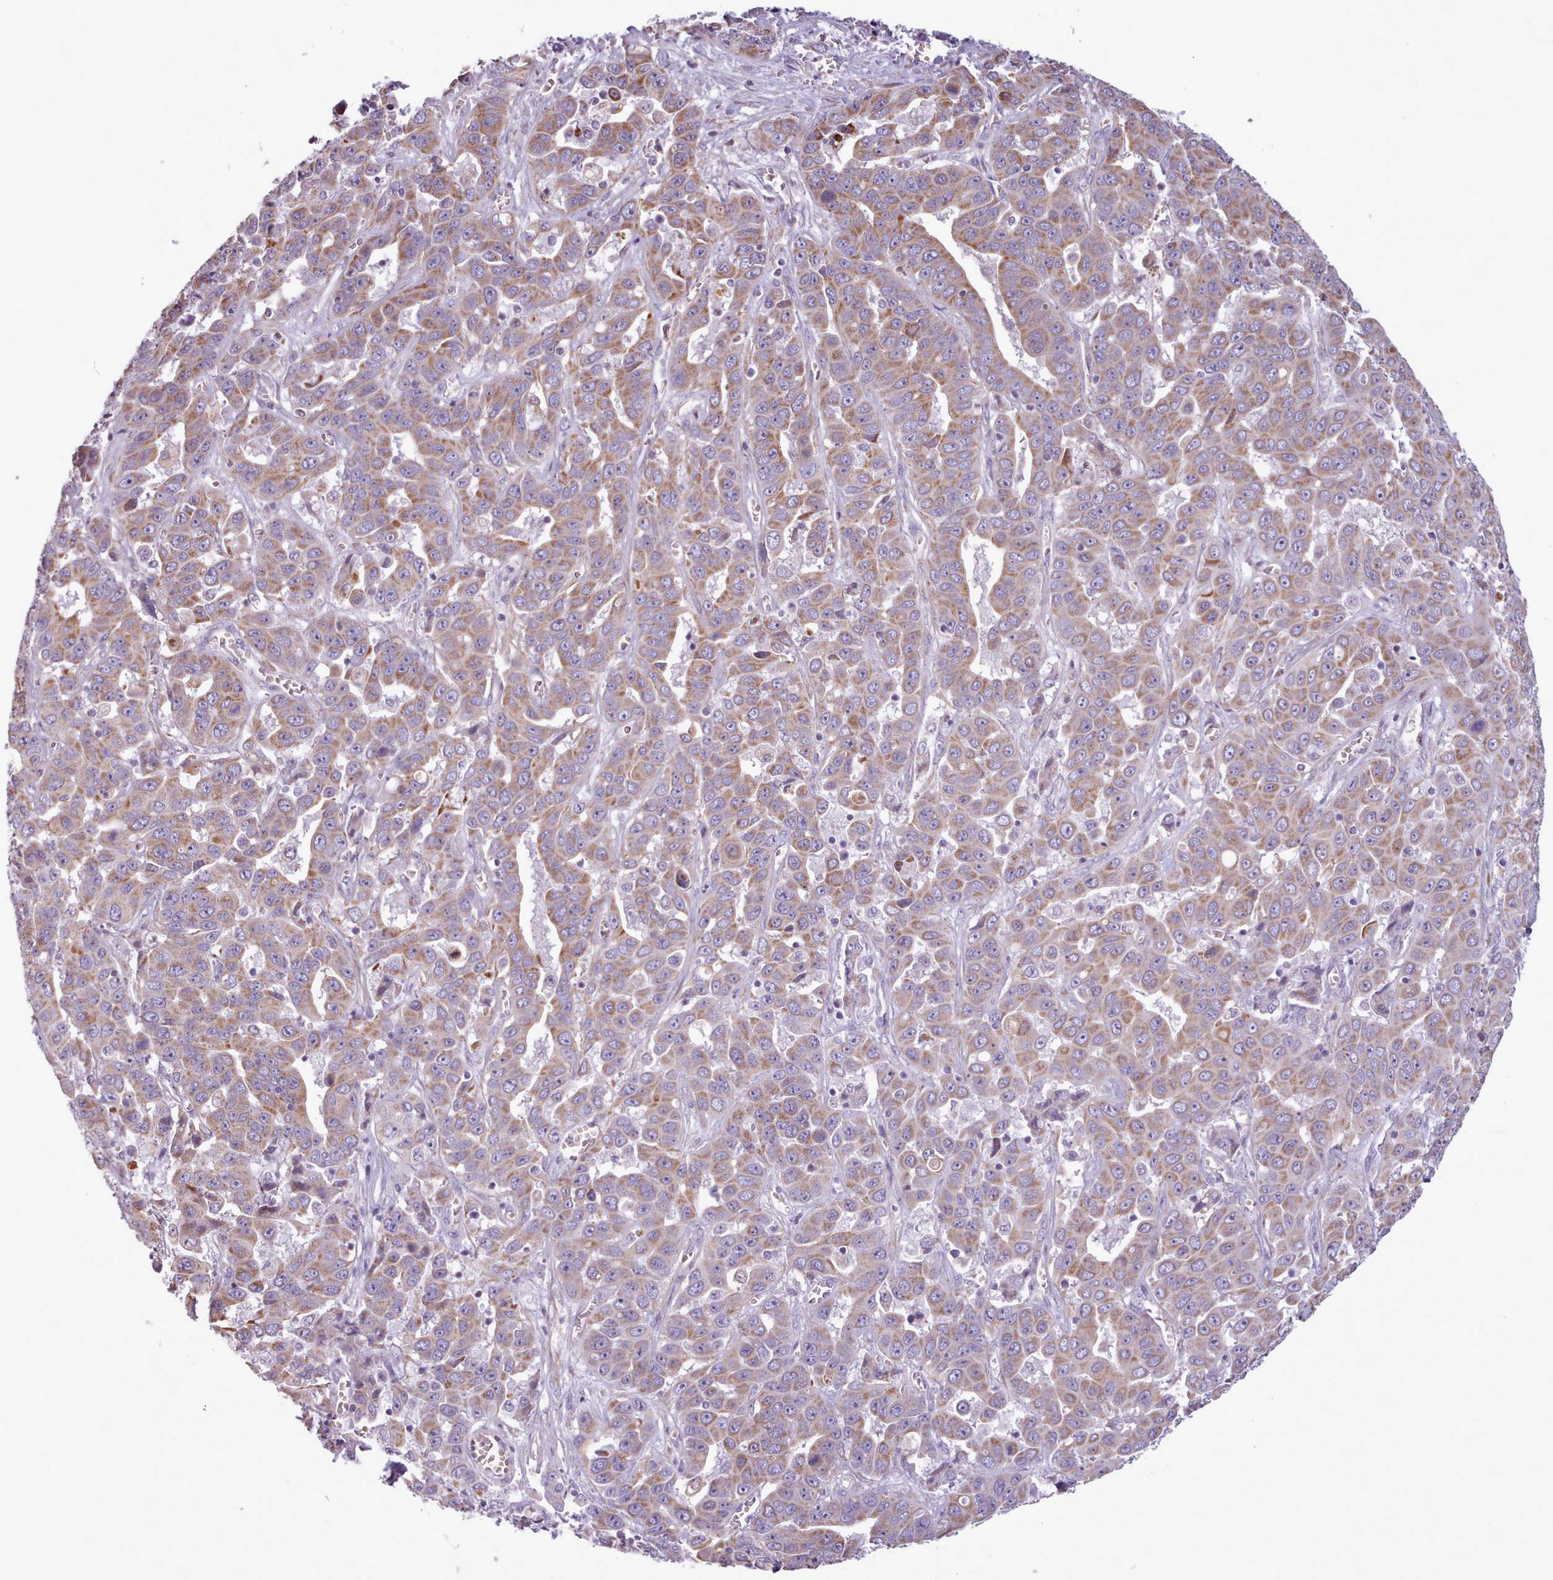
{"staining": {"intensity": "moderate", "quantity": ">75%", "location": "cytoplasmic/membranous"}, "tissue": "liver cancer", "cell_type": "Tumor cells", "image_type": "cancer", "snomed": [{"axis": "morphology", "description": "Cholangiocarcinoma"}, {"axis": "topography", "description": "Liver"}], "caption": "Immunohistochemical staining of human liver cholangiocarcinoma shows medium levels of moderate cytoplasmic/membranous staining in approximately >75% of tumor cells.", "gene": "AVL9", "patient": {"sex": "female", "age": 52}}